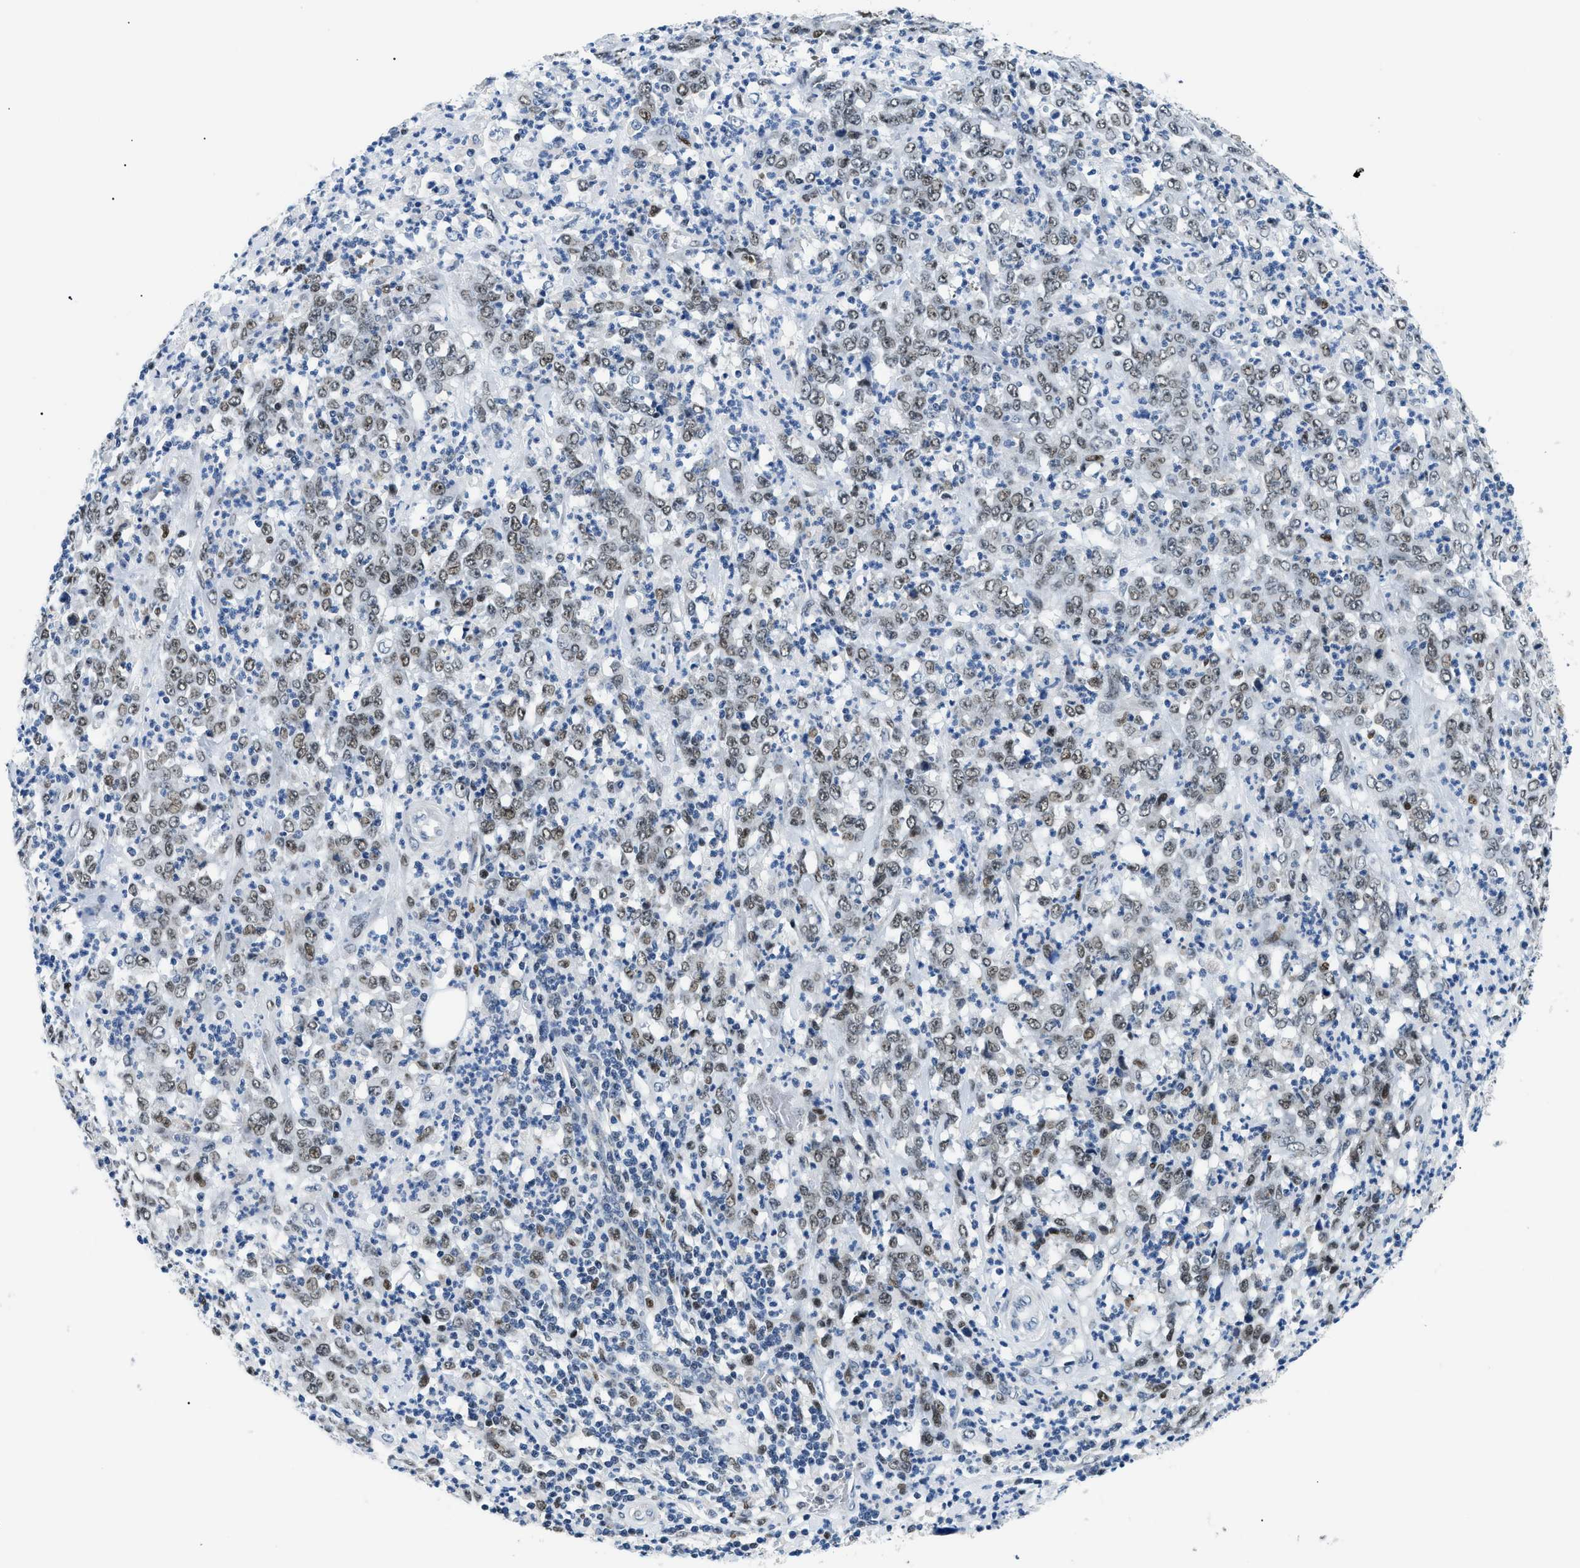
{"staining": {"intensity": "weak", "quantity": ">75%", "location": "nuclear"}, "tissue": "stomach cancer", "cell_type": "Tumor cells", "image_type": "cancer", "snomed": [{"axis": "morphology", "description": "Adenocarcinoma, NOS"}, {"axis": "topography", "description": "Stomach, lower"}], "caption": "This photomicrograph exhibits immunohistochemistry (IHC) staining of human stomach adenocarcinoma, with low weak nuclear staining in about >75% of tumor cells.", "gene": "SMARCC1", "patient": {"sex": "female", "age": 71}}